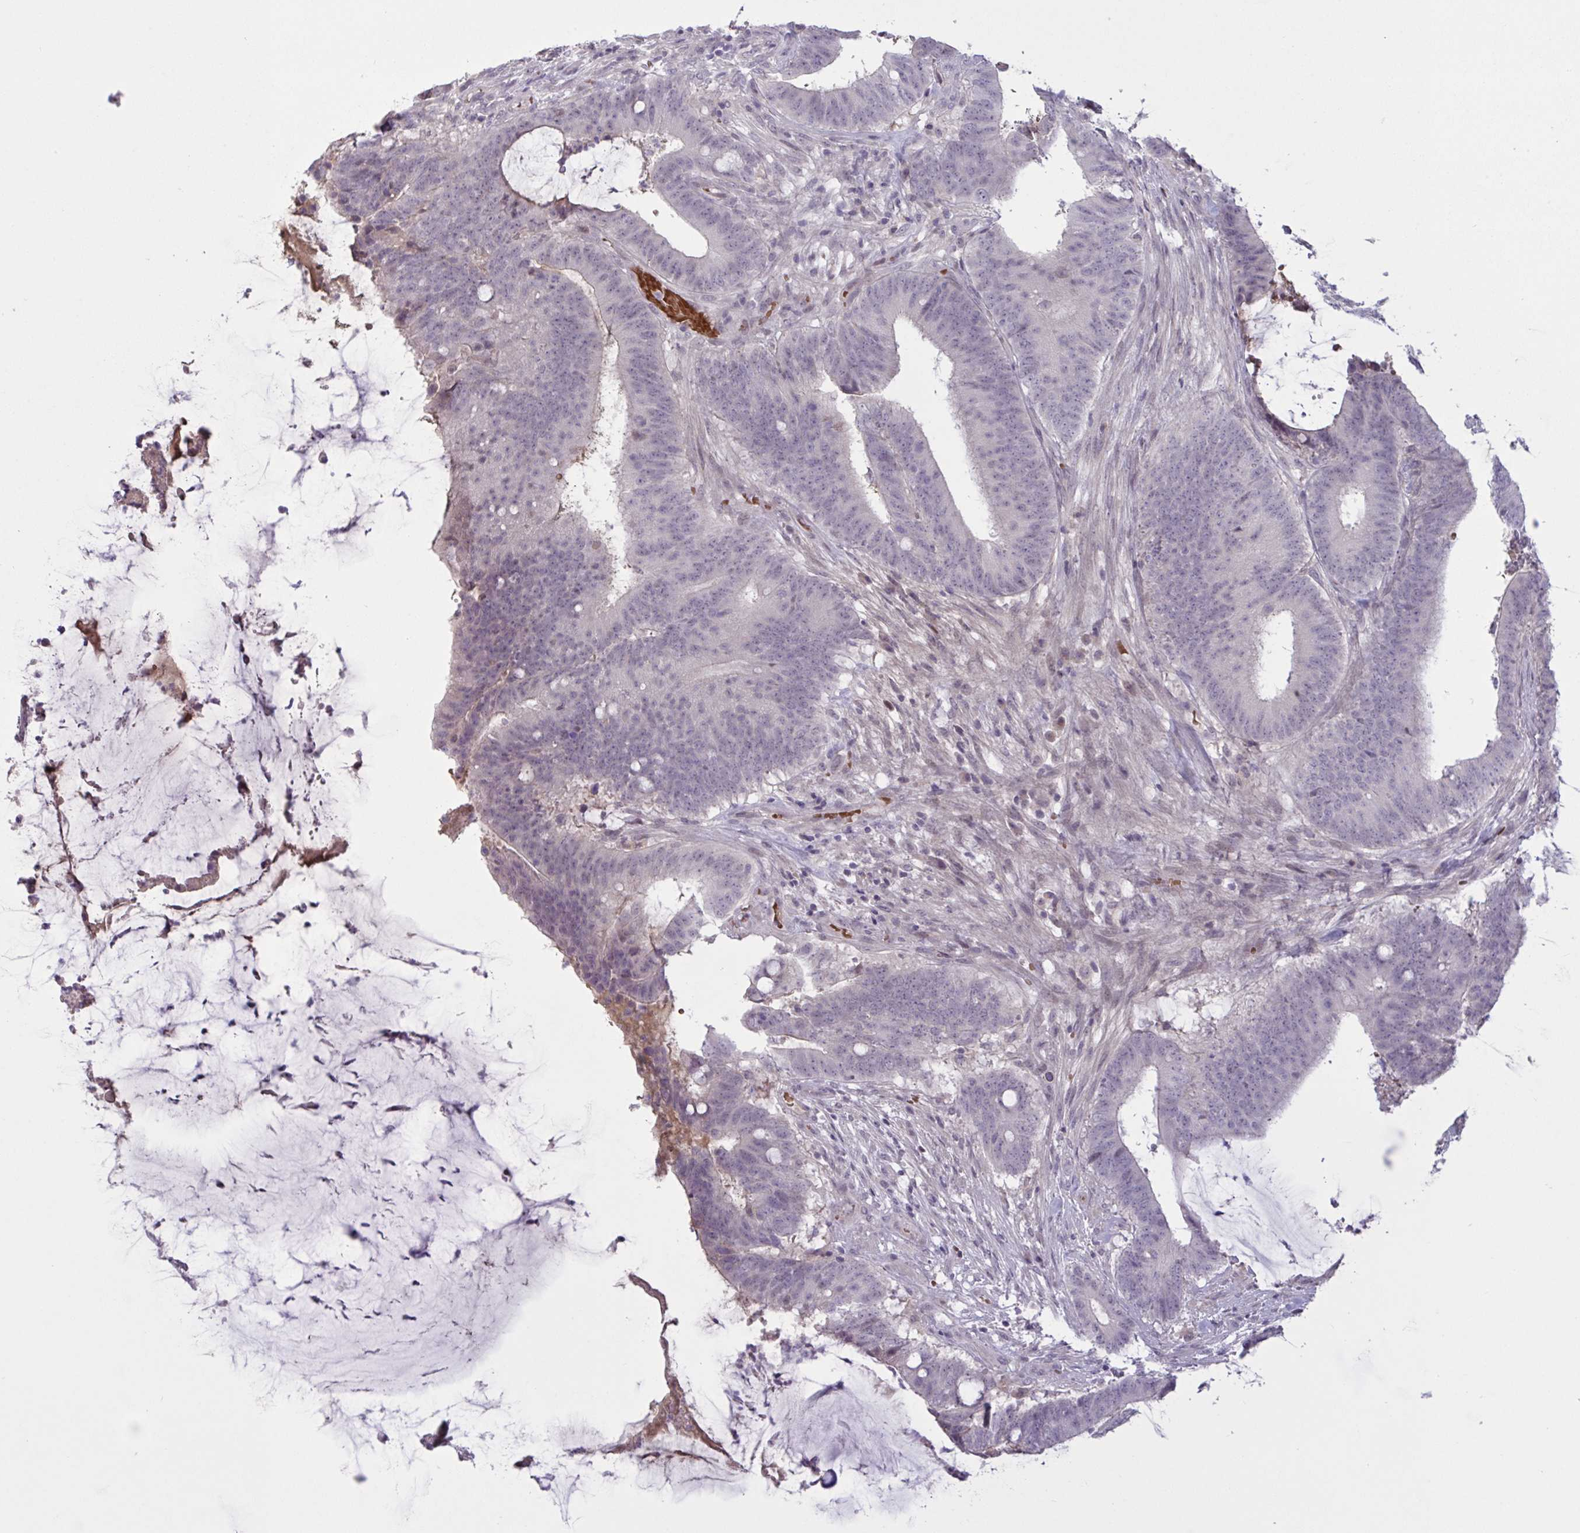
{"staining": {"intensity": "negative", "quantity": "none", "location": "none"}, "tissue": "colorectal cancer", "cell_type": "Tumor cells", "image_type": "cancer", "snomed": [{"axis": "morphology", "description": "Adenocarcinoma, NOS"}, {"axis": "topography", "description": "Colon"}], "caption": "Immunohistochemistry (IHC) of colorectal adenocarcinoma displays no expression in tumor cells.", "gene": "RFPL4B", "patient": {"sex": "female", "age": 43}}